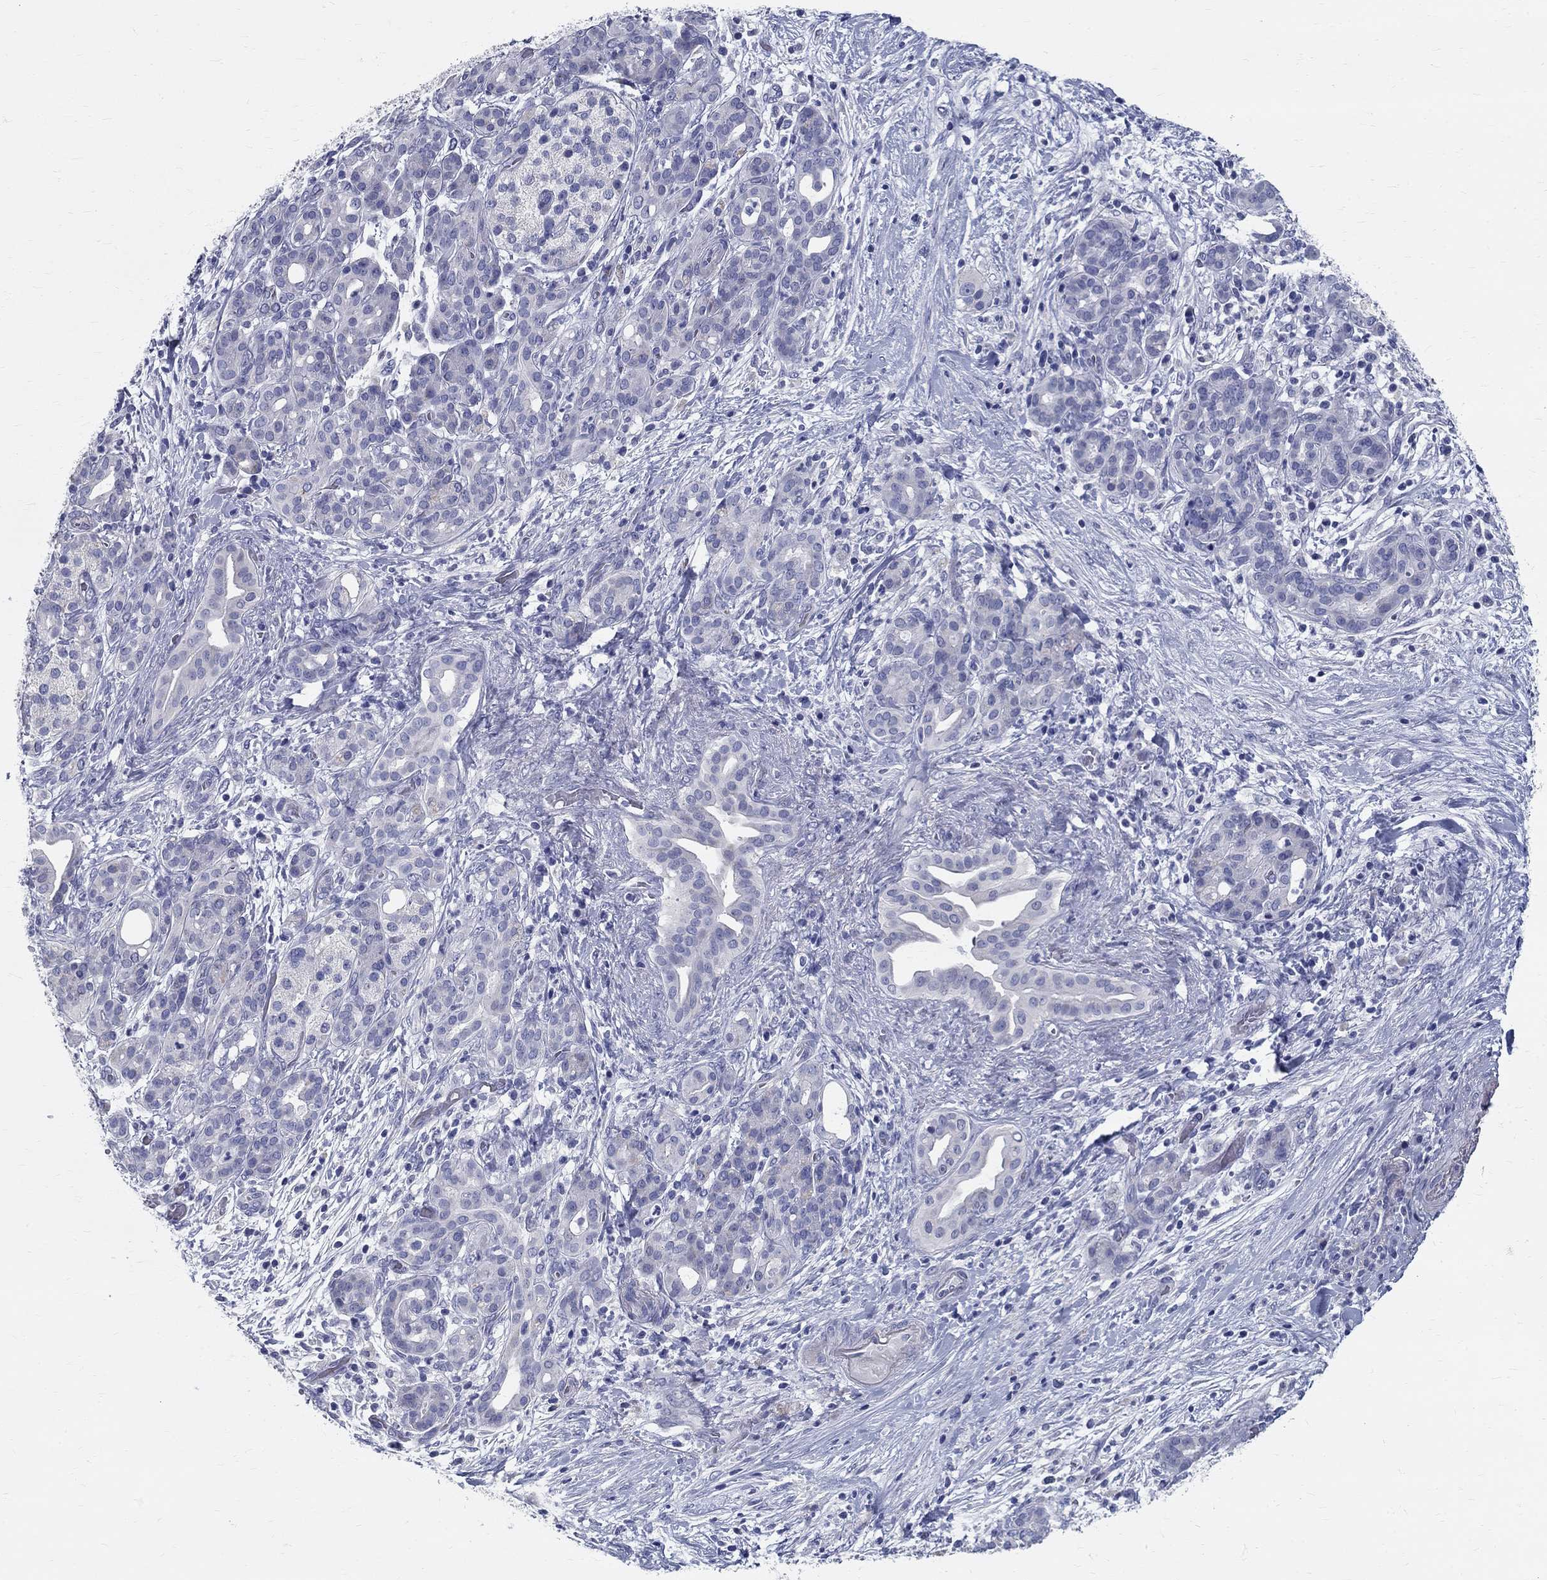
{"staining": {"intensity": "negative", "quantity": "none", "location": "none"}, "tissue": "pancreatic cancer", "cell_type": "Tumor cells", "image_type": "cancer", "snomed": [{"axis": "morphology", "description": "Adenocarcinoma, NOS"}, {"axis": "topography", "description": "Pancreas"}], "caption": "The micrograph reveals no significant positivity in tumor cells of pancreatic adenocarcinoma. (DAB (3,3'-diaminobenzidine) IHC visualized using brightfield microscopy, high magnification).", "gene": "TGM4", "patient": {"sex": "male", "age": 44}}